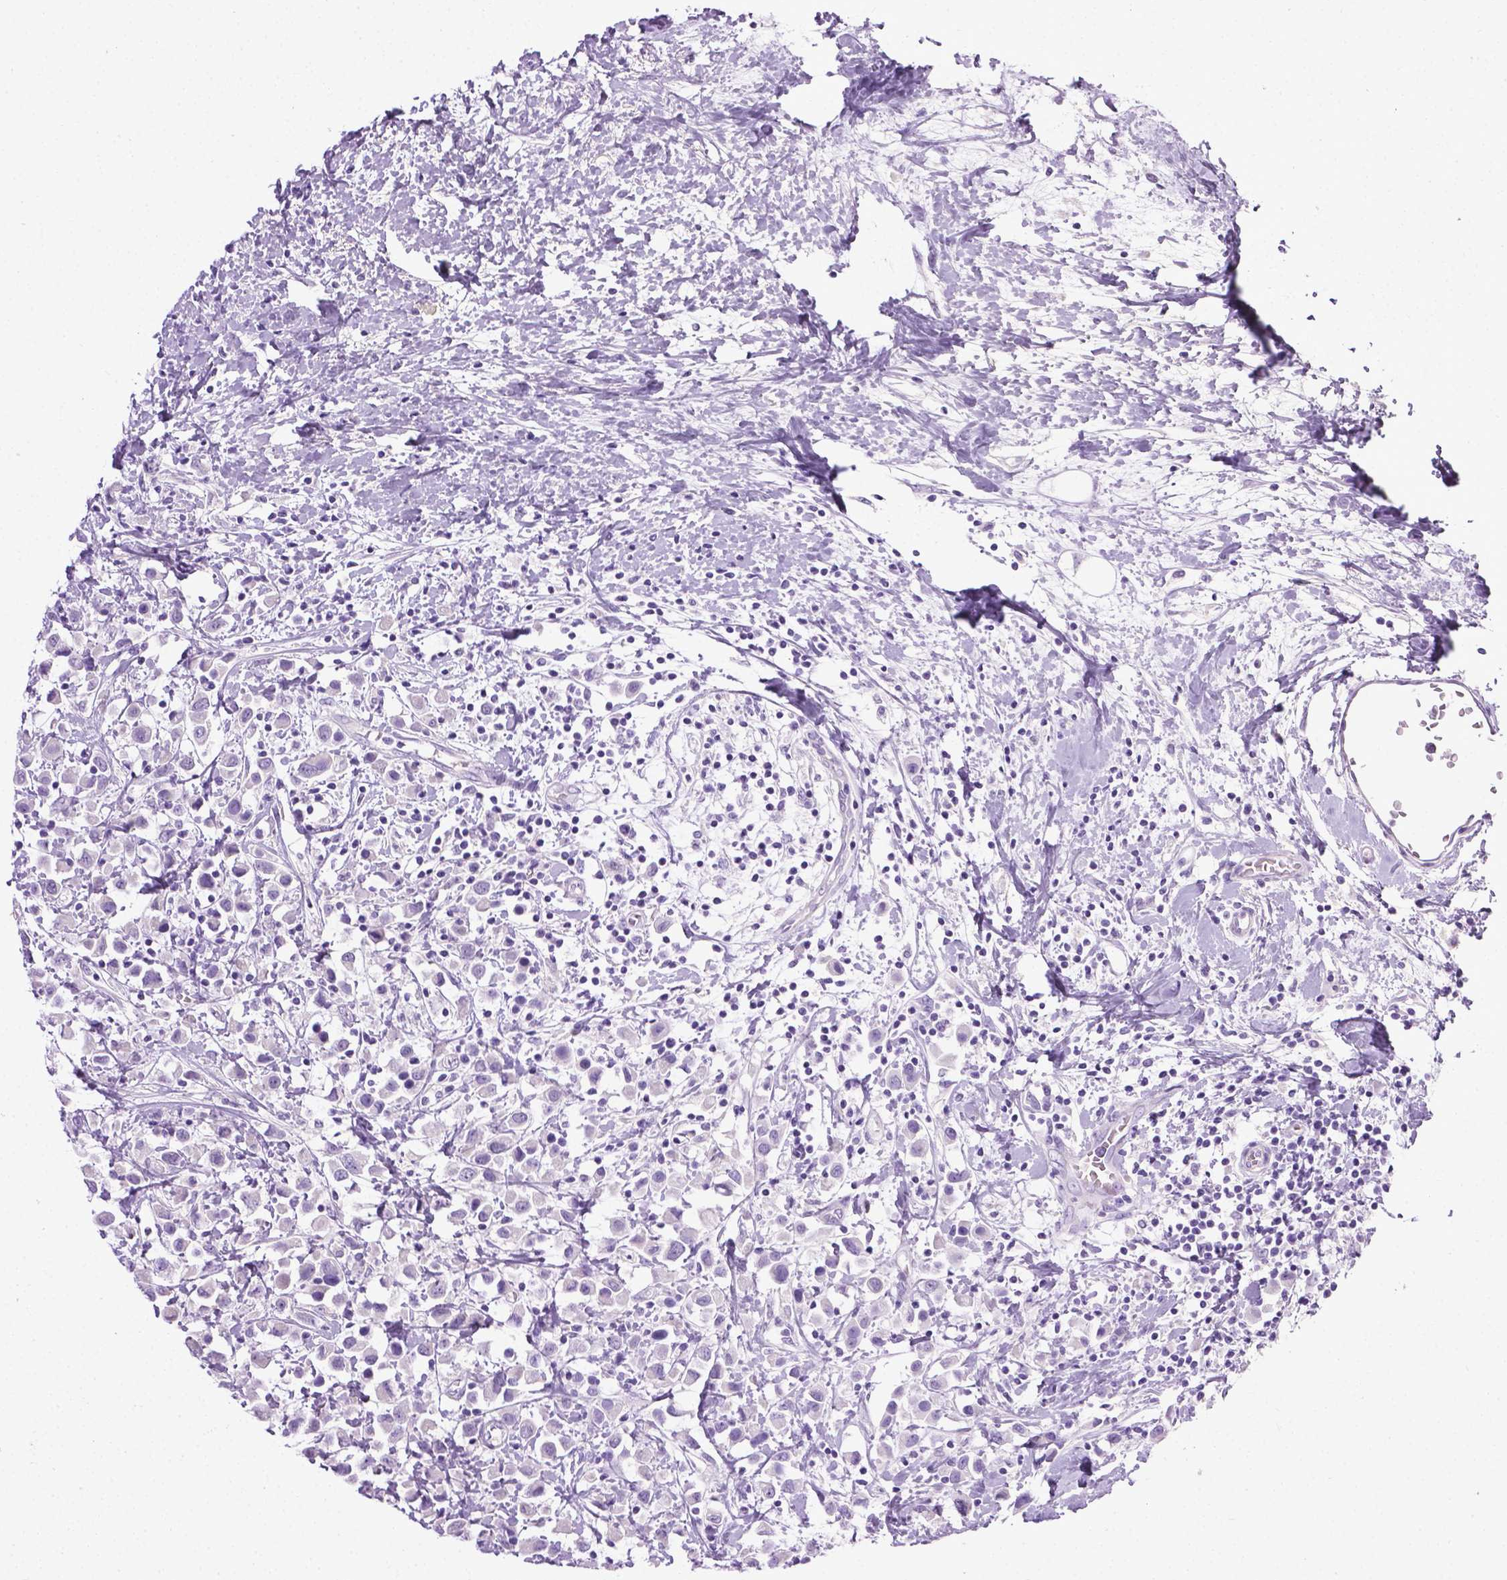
{"staining": {"intensity": "negative", "quantity": "none", "location": "none"}, "tissue": "breast cancer", "cell_type": "Tumor cells", "image_type": "cancer", "snomed": [{"axis": "morphology", "description": "Duct carcinoma"}, {"axis": "topography", "description": "Breast"}], "caption": "Tumor cells show no significant protein staining in invasive ductal carcinoma (breast).", "gene": "LELP1", "patient": {"sex": "female", "age": 61}}